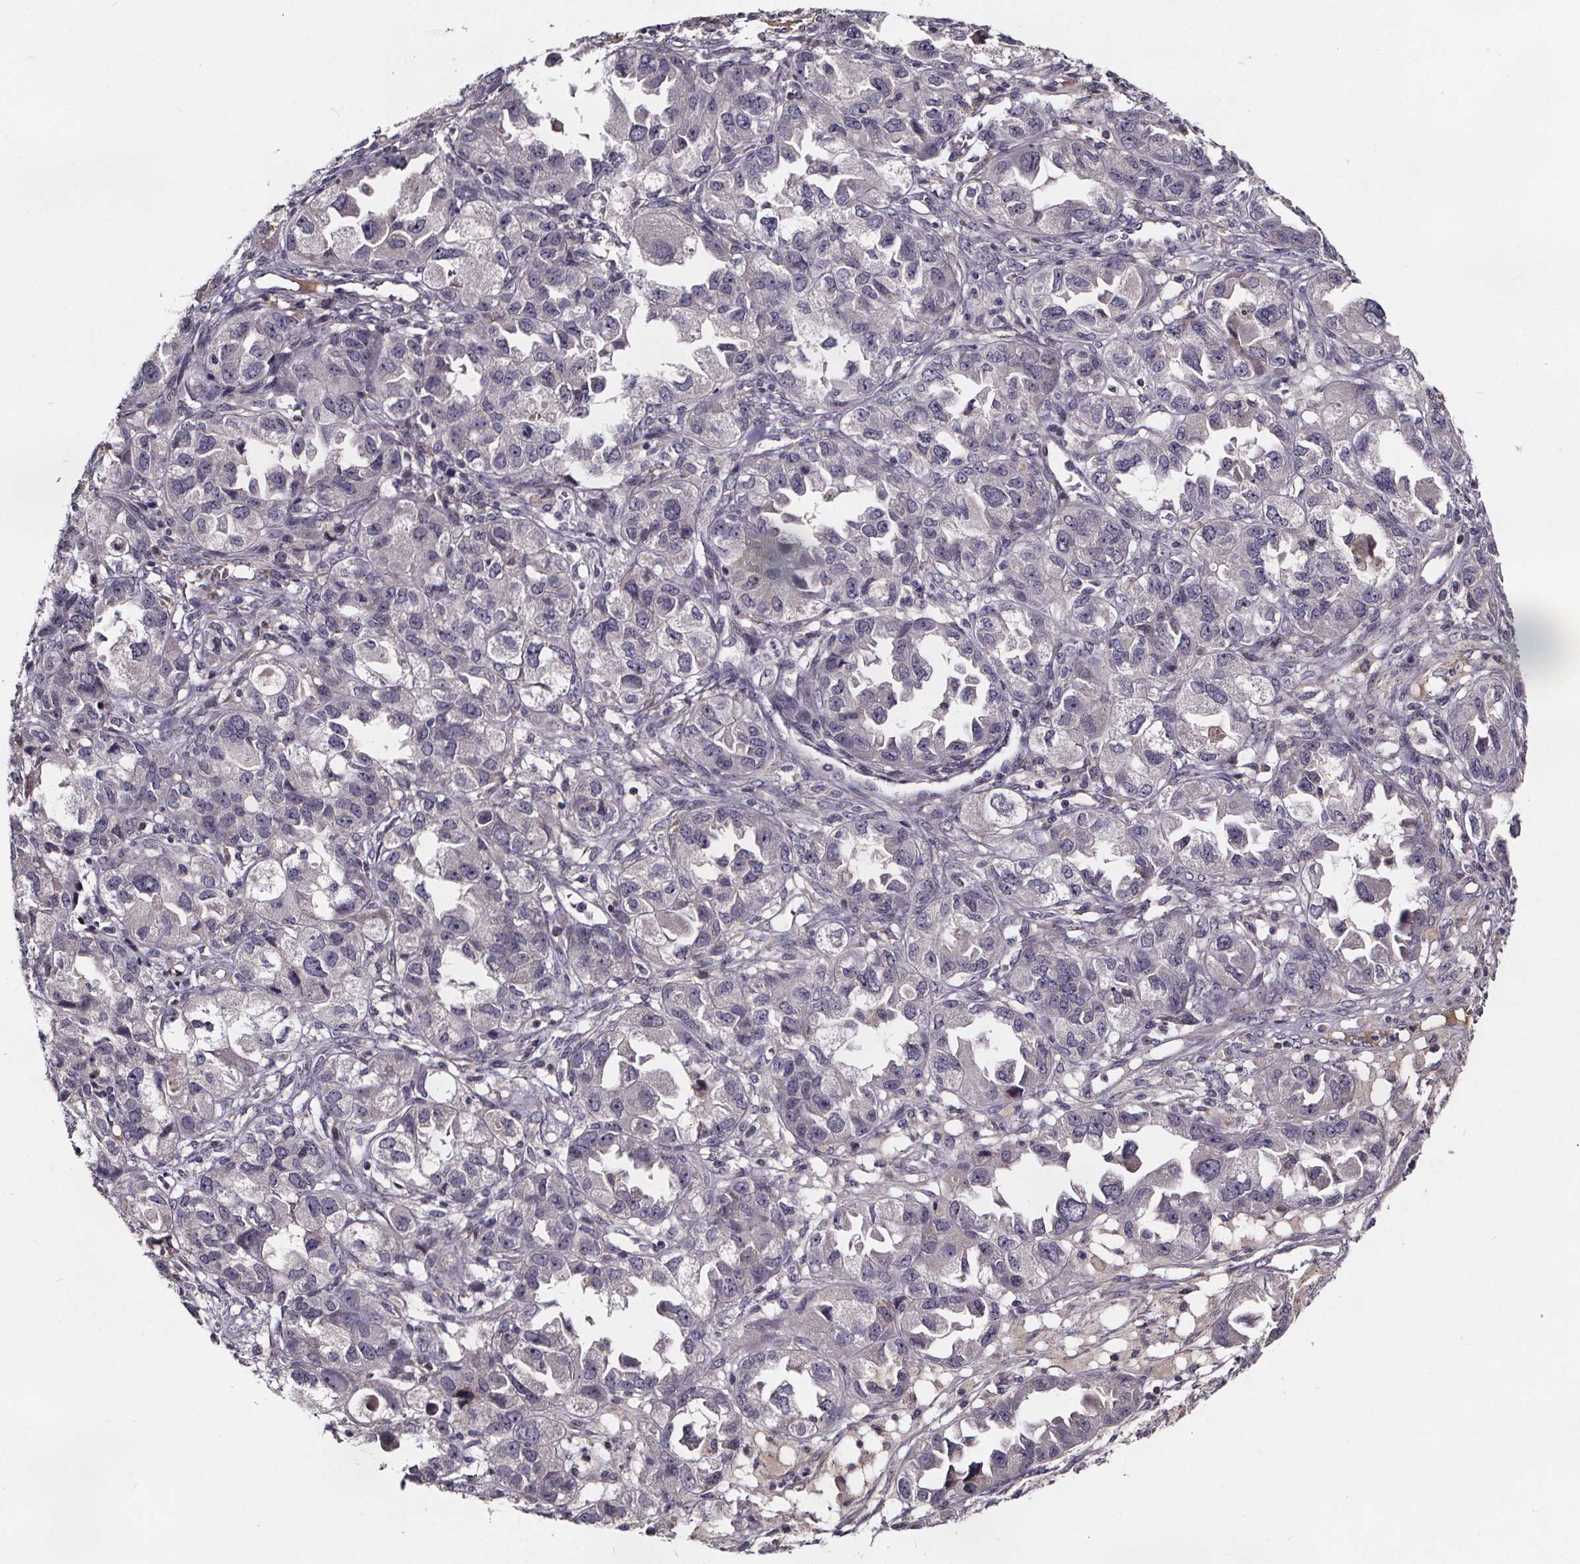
{"staining": {"intensity": "negative", "quantity": "none", "location": "none"}, "tissue": "ovarian cancer", "cell_type": "Tumor cells", "image_type": "cancer", "snomed": [{"axis": "morphology", "description": "Cystadenocarcinoma, serous, NOS"}, {"axis": "topography", "description": "Ovary"}], "caption": "Immunohistochemistry histopathology image of serous cystadenocarcinoma (ovarian) stained for a protein (brown), which displays no expression in tumor cells.", "gene": "NPHP4", "patient": {"sex": "female", "age": 84}}